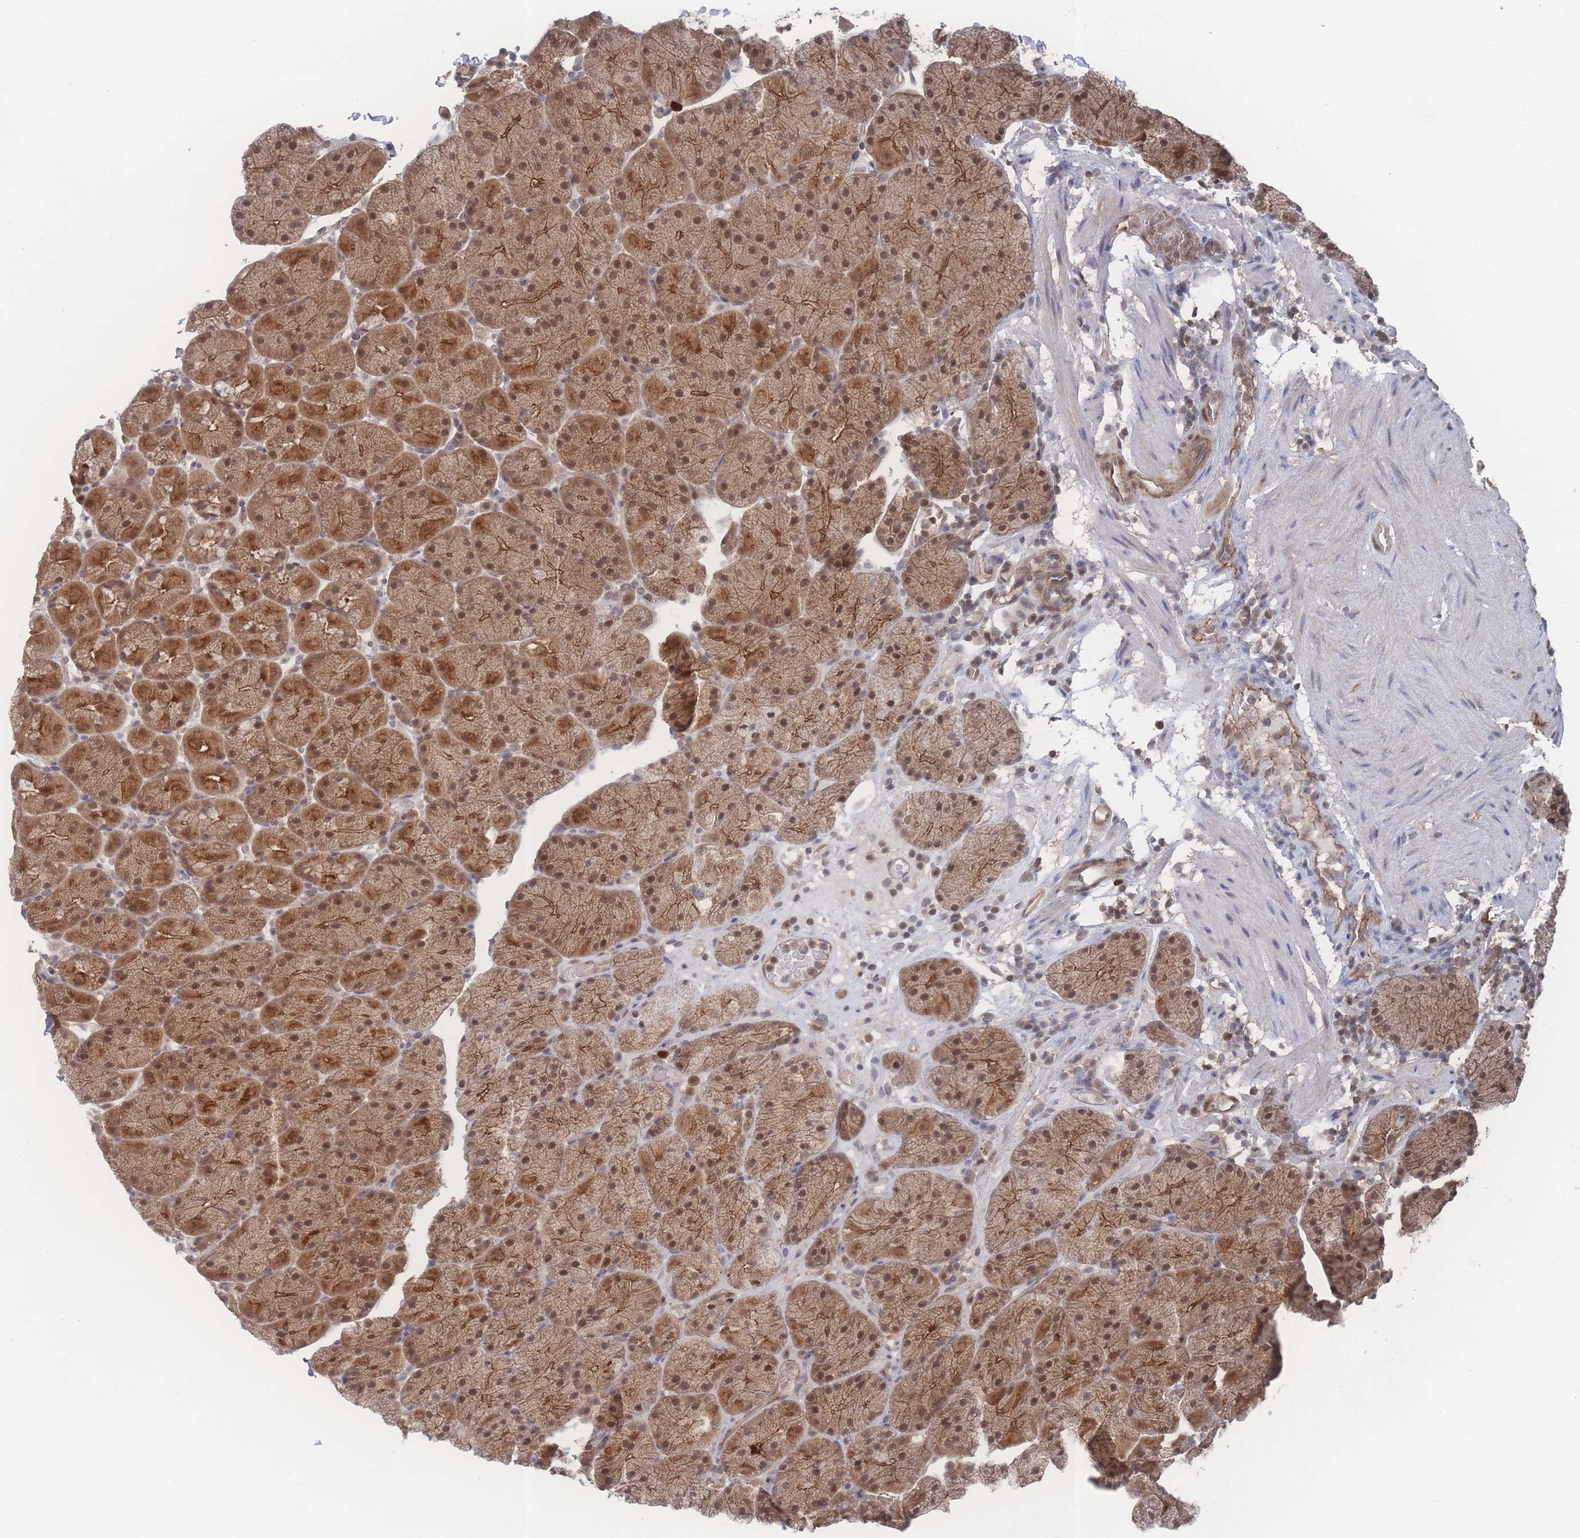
{"staining": {"intensity": "moderate", "quantity": ">75%", "location": "cytoplasmic/membranous,nuclear"}, "tissue": "stomach", "cell_type": "Glandular cells", "image_type": "normal", "snomed": [{"axis": "morphology", "description": "Normal tissue, NOS"}, {"axis": "topography", "description": "Stomach, upper"}, {"axis": "topography", "description": "Stomach, lower"}], "caption": "IHC micrograph of unremarkable stomach: human stomach stained using immunohistochemistry (IHC) exhibits medium levels of moderate protein expression localized specifically in the cytoplasmic/membranous,nuclear of glandular cells, appearing as a cytoplasmic/membranous,nuclear brown color.", "gene": "PSMA1", "patient": {"sex": "male", "age": 67}}